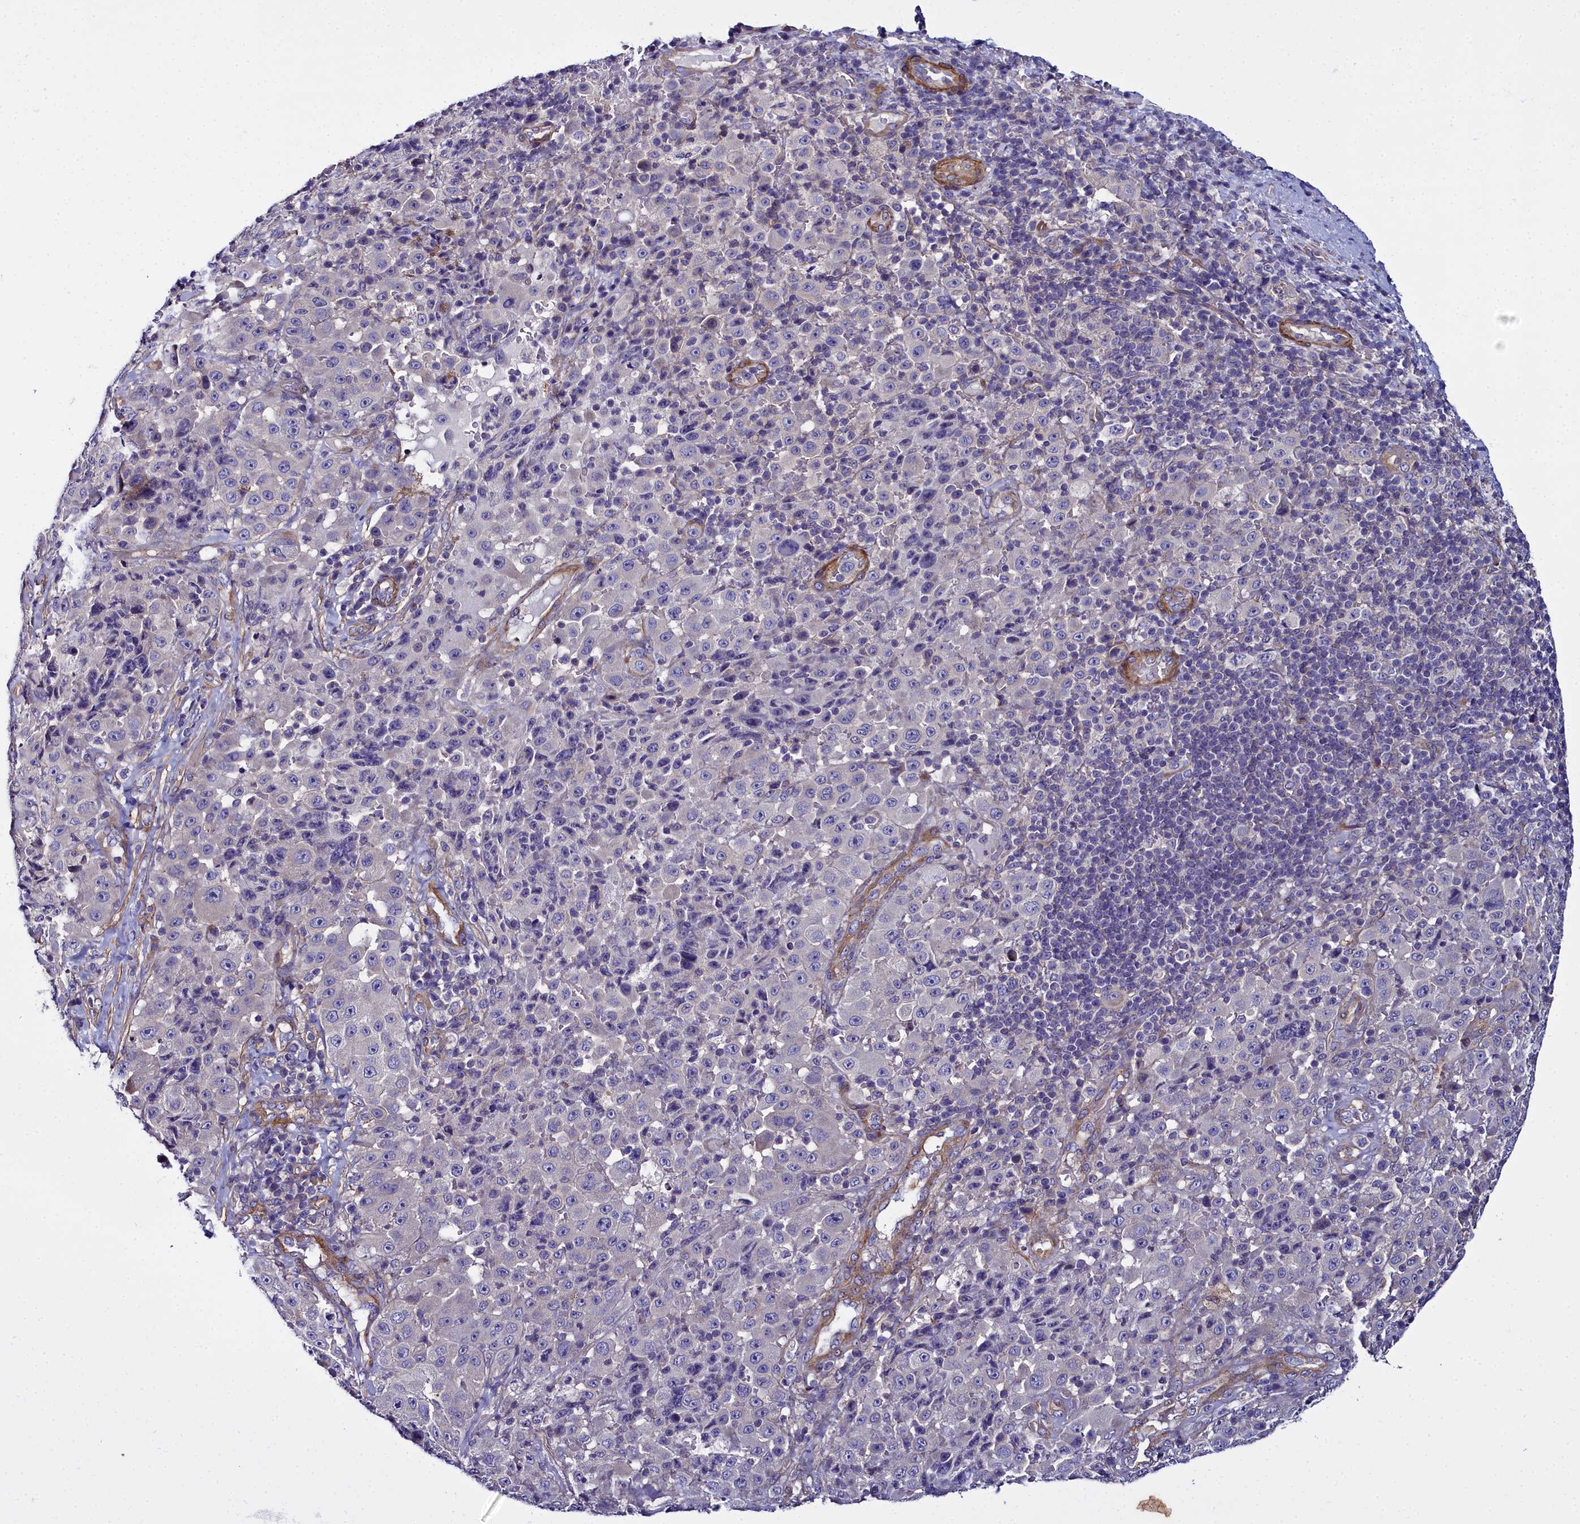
{"staining": {"intensity": "negative", "quantity": "none", "location": "none"}, "tissue": "melanoma", "cell_type": "Tumor cells", "image_type": "cancer", "snomed": [{"axis": "morphology", "description": "Malignant melanoma, Metastatic site"}, {"axis": "topography", "description": "Lymph node"}], "caption": "There is no significant expression in tumor cells of malignant melanoma (metastatic site).", "gene": "FADS3", "patient": {"sex": "male", "age": 62}}